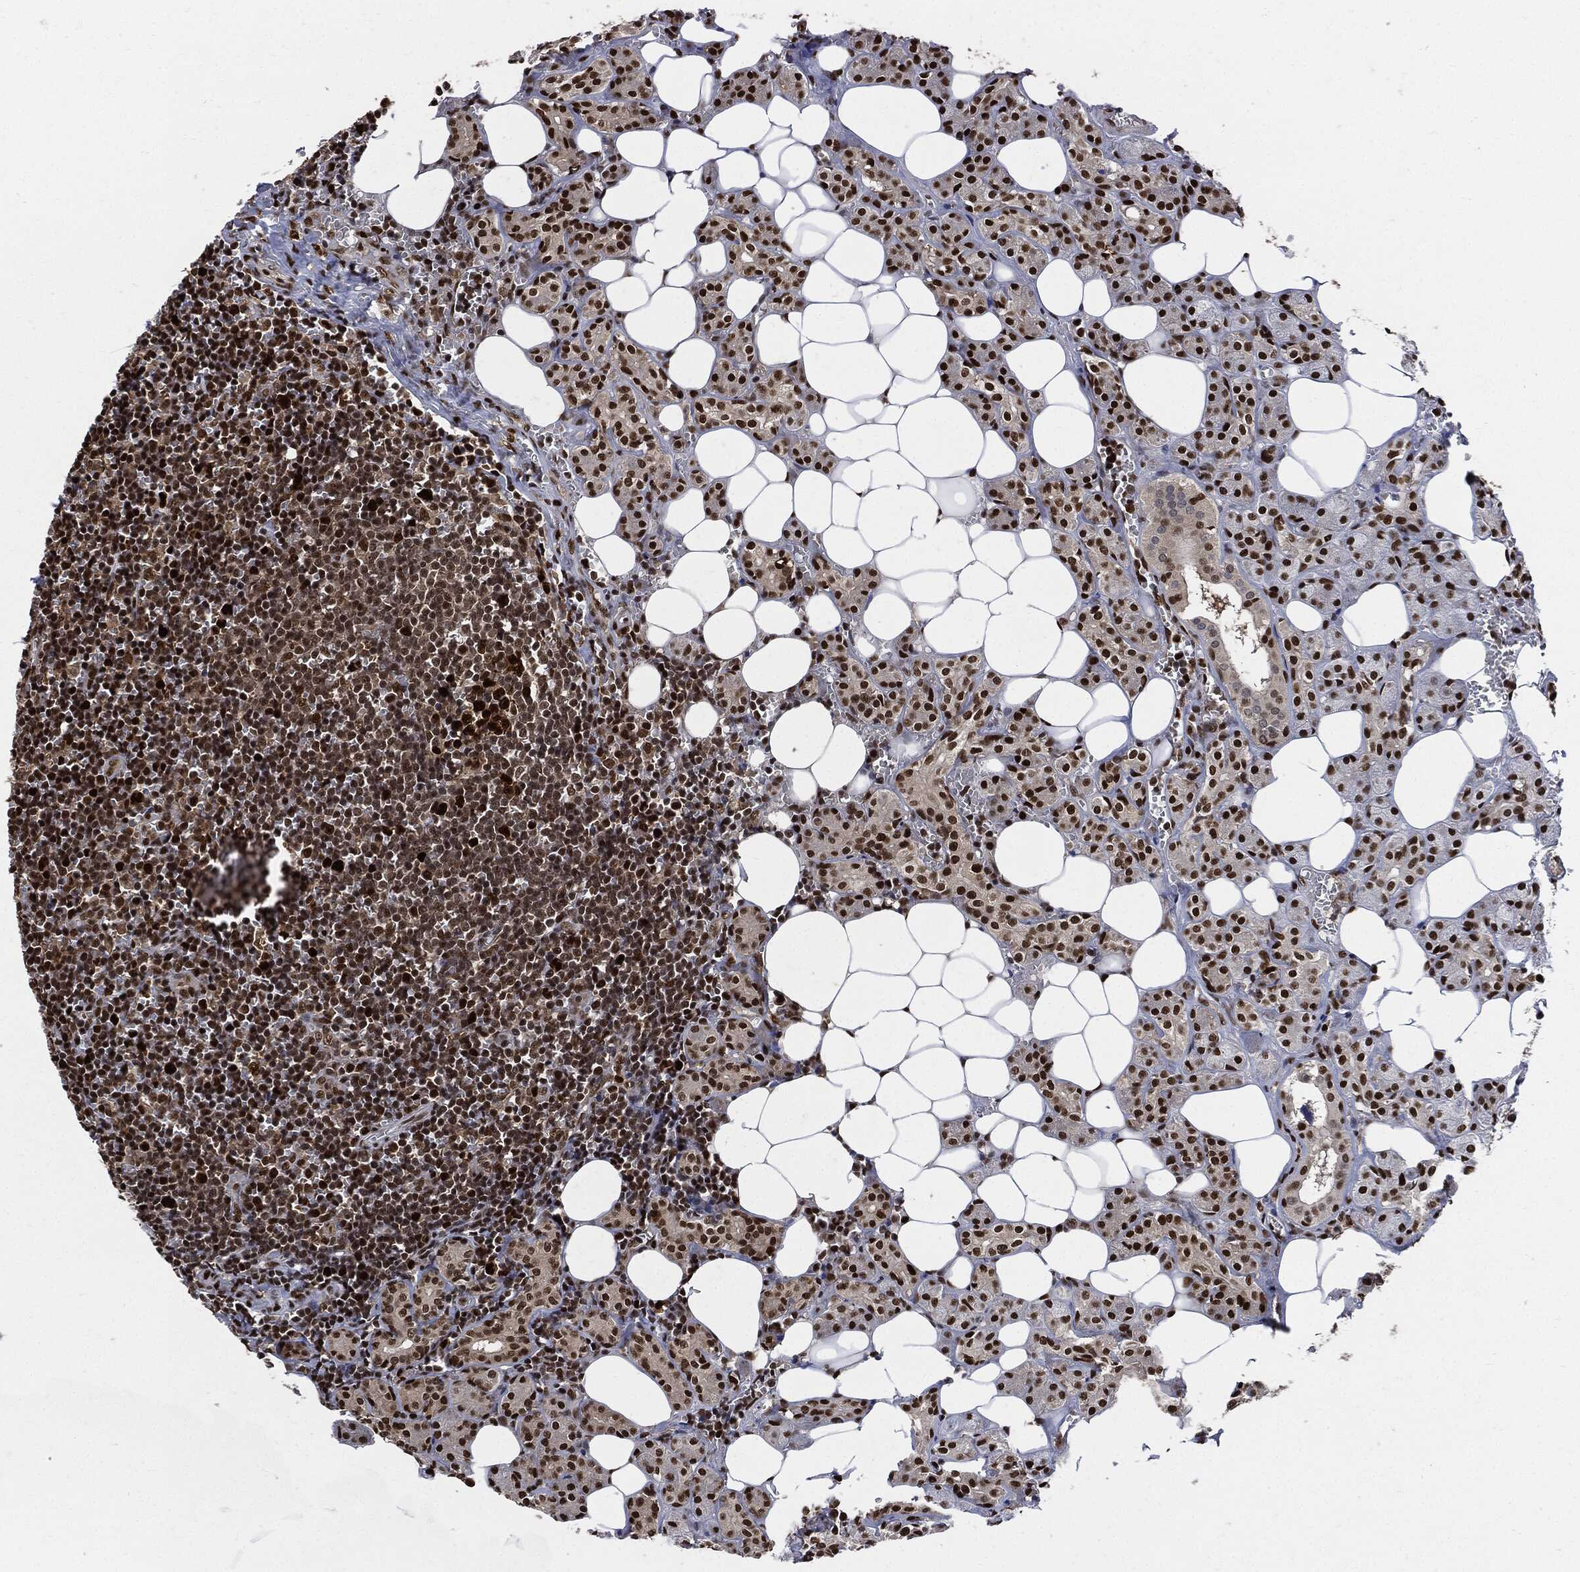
{"staining": {"intensity": "strong", "quantity": ">75%", "location": "nuclear"}, "tissue": "lymph node", "cell_type": "Germinal center cells", "image_type": "normal", "snomed": [{"axis": "morphology", "description": "Normal tissue, NOS"}, {"axis": "topography", "description": "Lymph node"}, {"axis": "topography", "description": "Salivary gland"}], "caption": "DAB (3,3'-diaminobenzidine) immunohistochemical staining of unremarkable human lymph node shows strong nuclear protein staining in approximately >75% of germinal center cells. Nuclei are stained in blue.", "gene": "PCNA", "patient": {"sex": "male", "age": 78}}